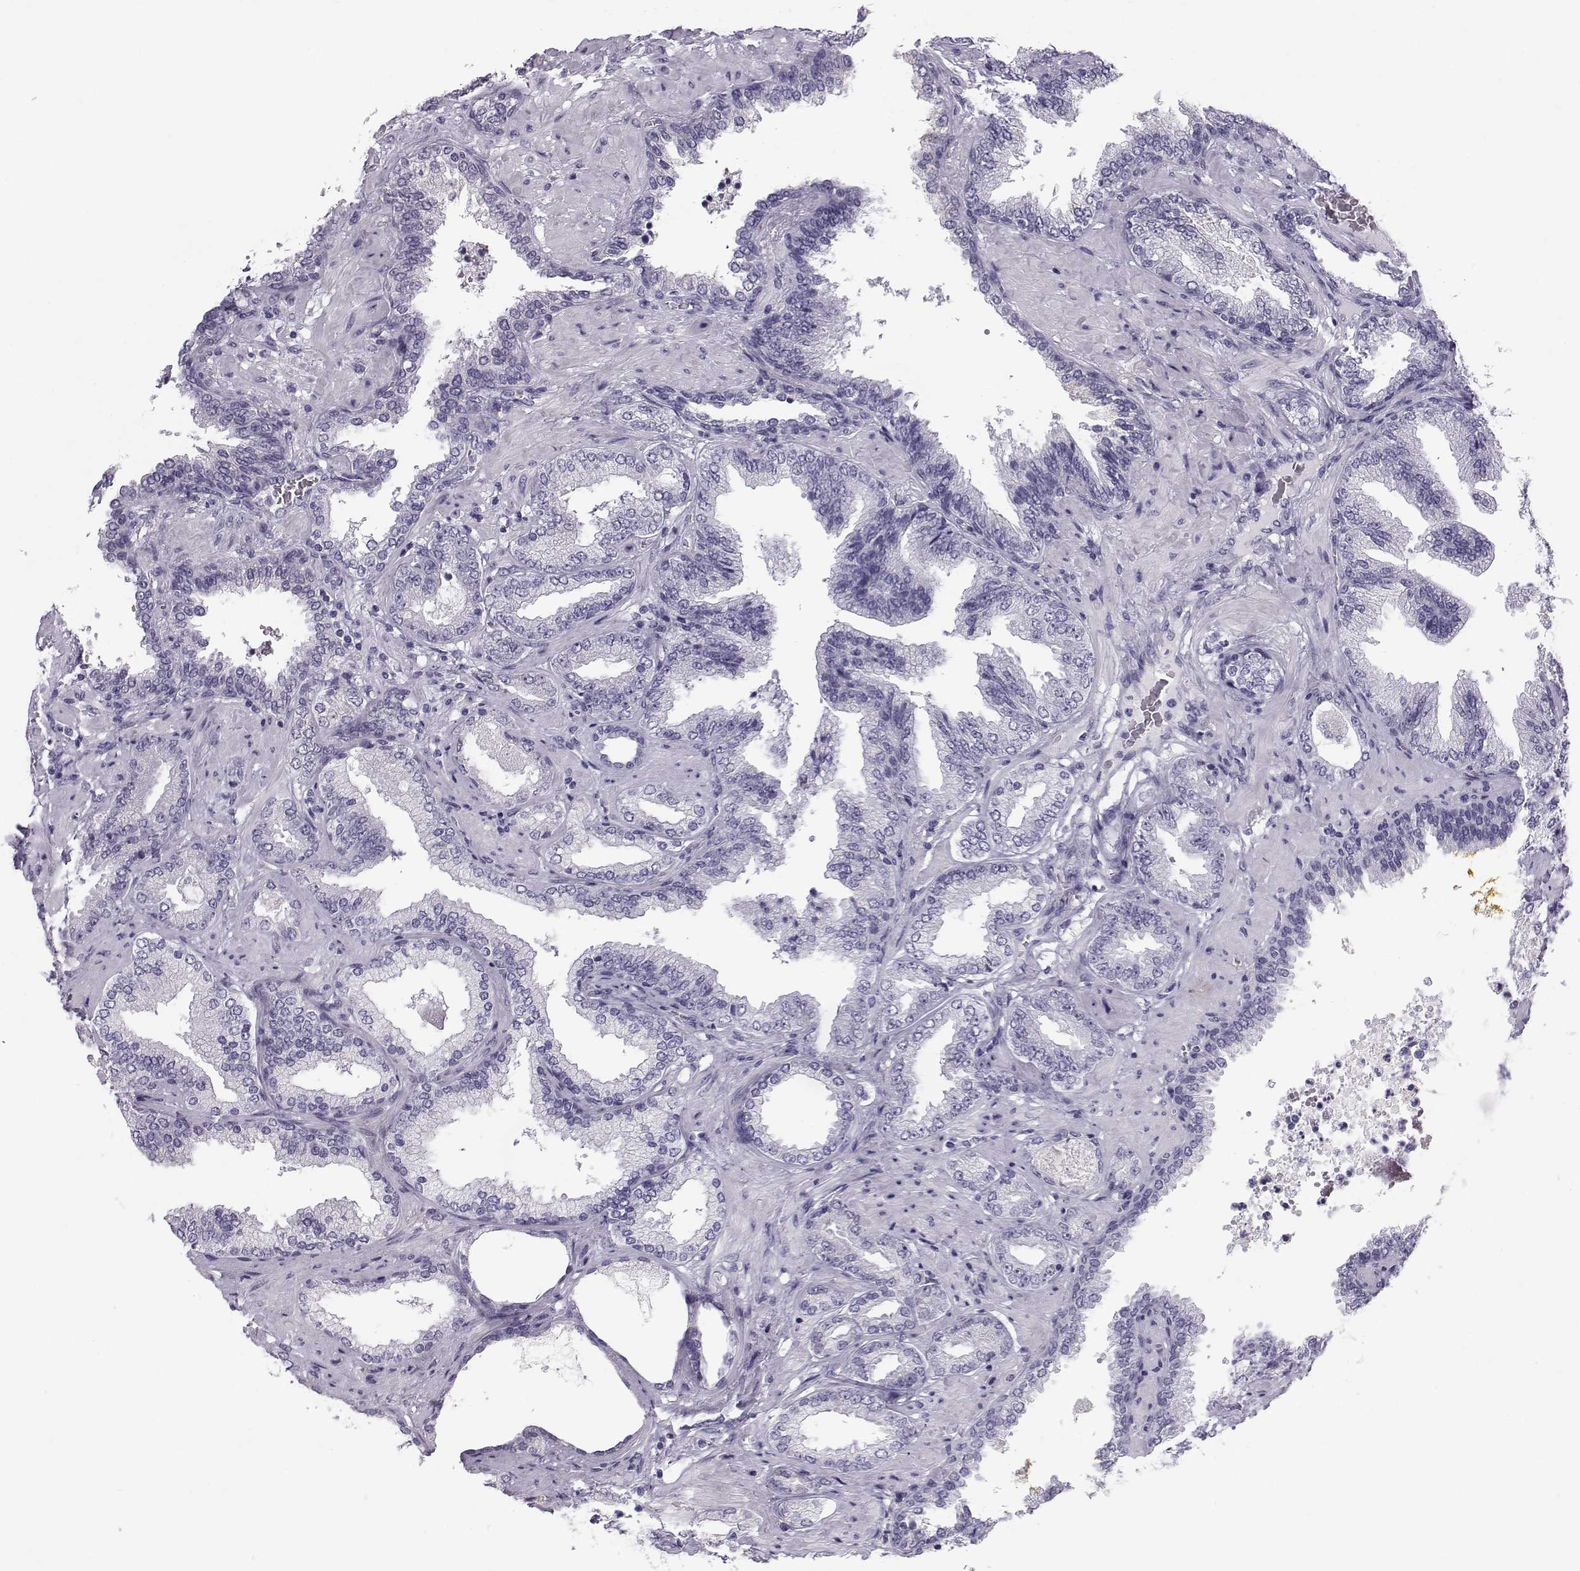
{"staining": {"intensity": "negative", "quantity": "none", "location": "none"}, "tissue": "prostate cancer", "cell_type": "Tumor cells", "image_type": "cancer", "snomed": [{"axis": "morphology", "description": "Adenocarcinoma, Low grade"}, {"axis": "topography", "description": "Prostate"}], "caption": "Prostate cancer (adenocarcinoma (low-grade)) stained for a protein using immunohistochemistry reveals no positivity tumor cells.", "gene": "RNASE12", "patient": {"sex": "male", "age": 68}}